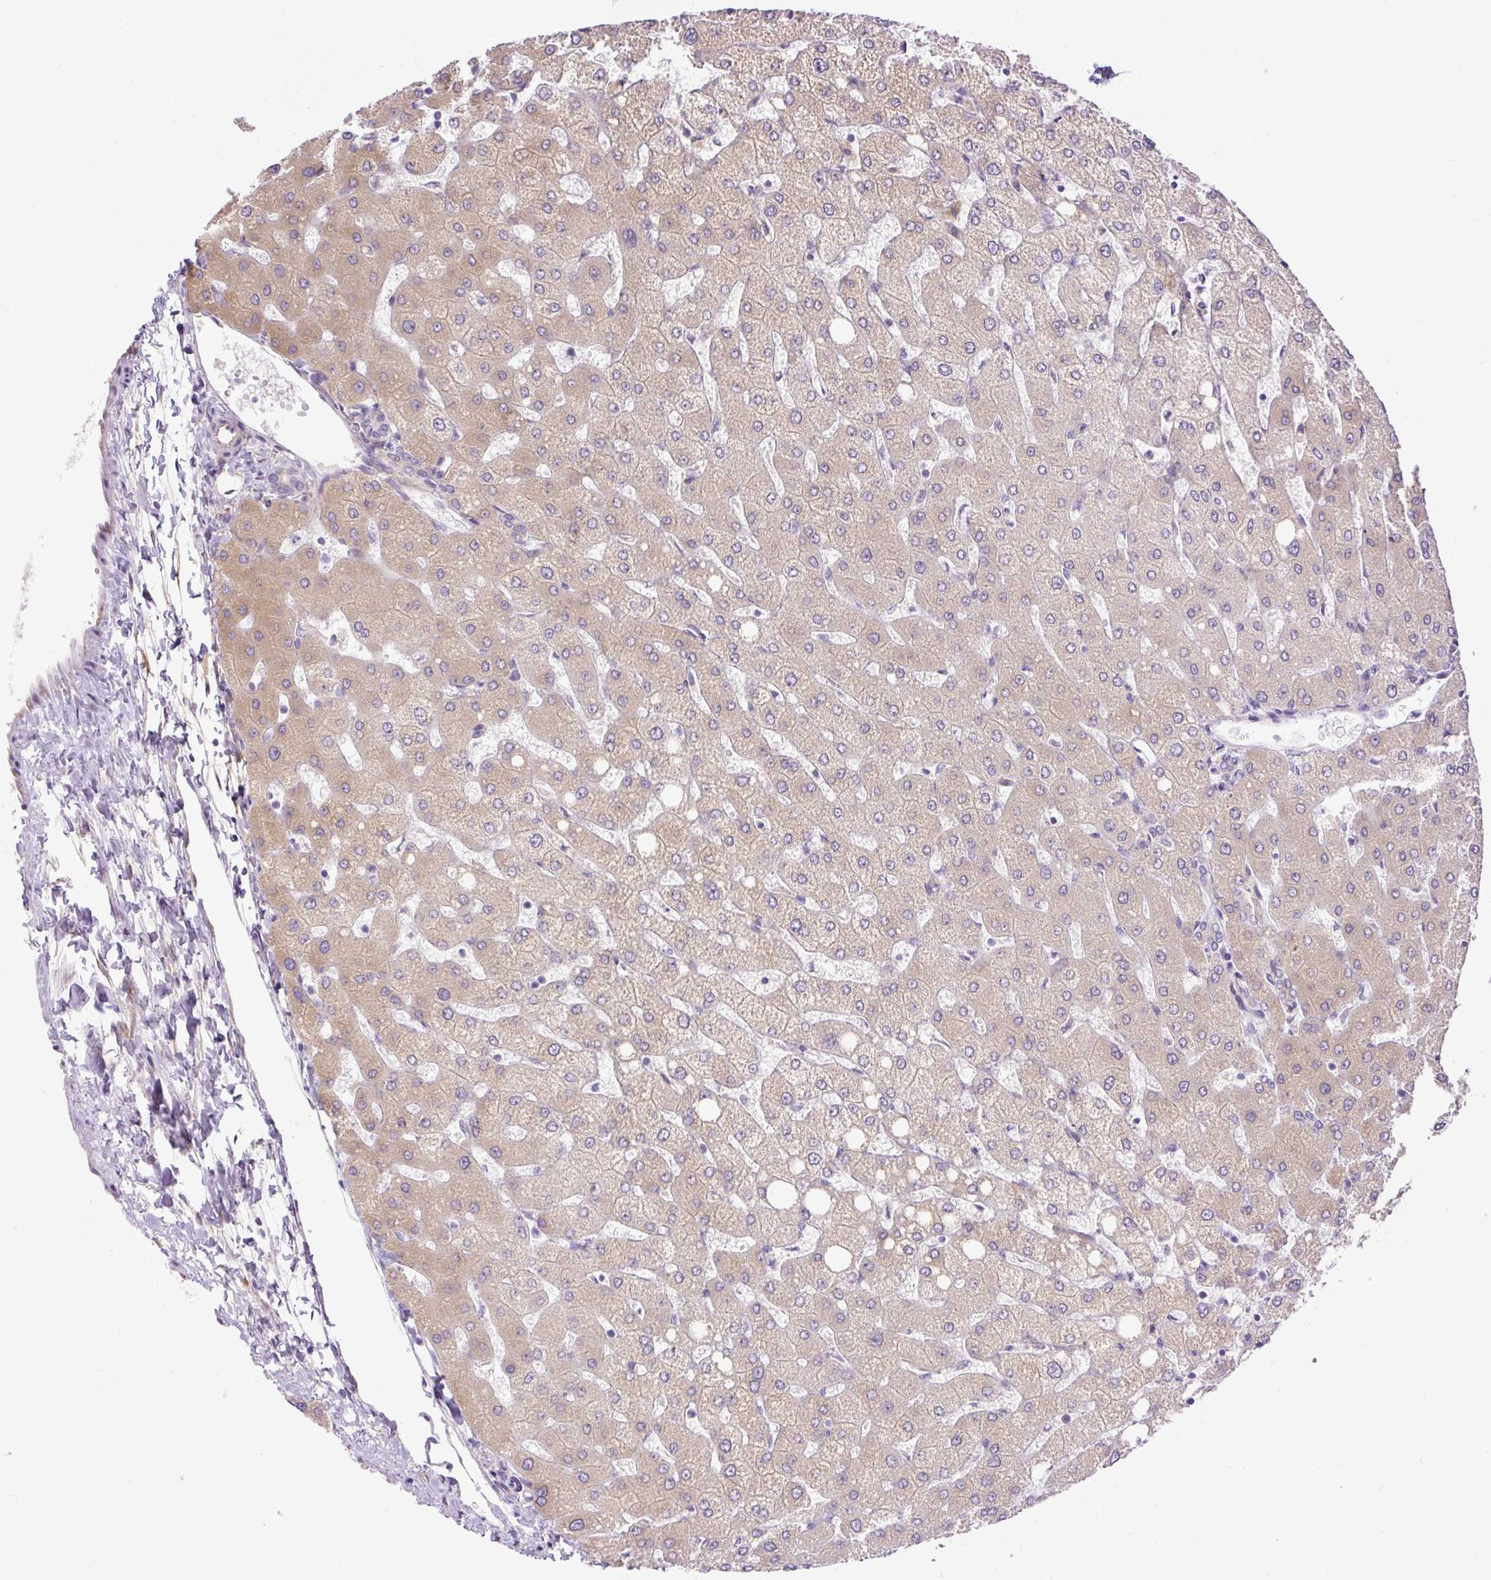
{"staining": {"intensity": "negative", "quantity": "none", "location": "none"}, "tissue": "liver", "cell_type": "Cholangiocytes", "image_type": "normal", "snomed": [{"axis": "morphology", "description": "Normal tissue, NOS"}, {"axis": "topography", "description": "Liver"}], "caption": "Immunohistochemical staining of unremarkable liver reveals no significant staining in cholangiocytes.", "gene": "POFUT1", "patient": {"sex": "female", "age": 54}}